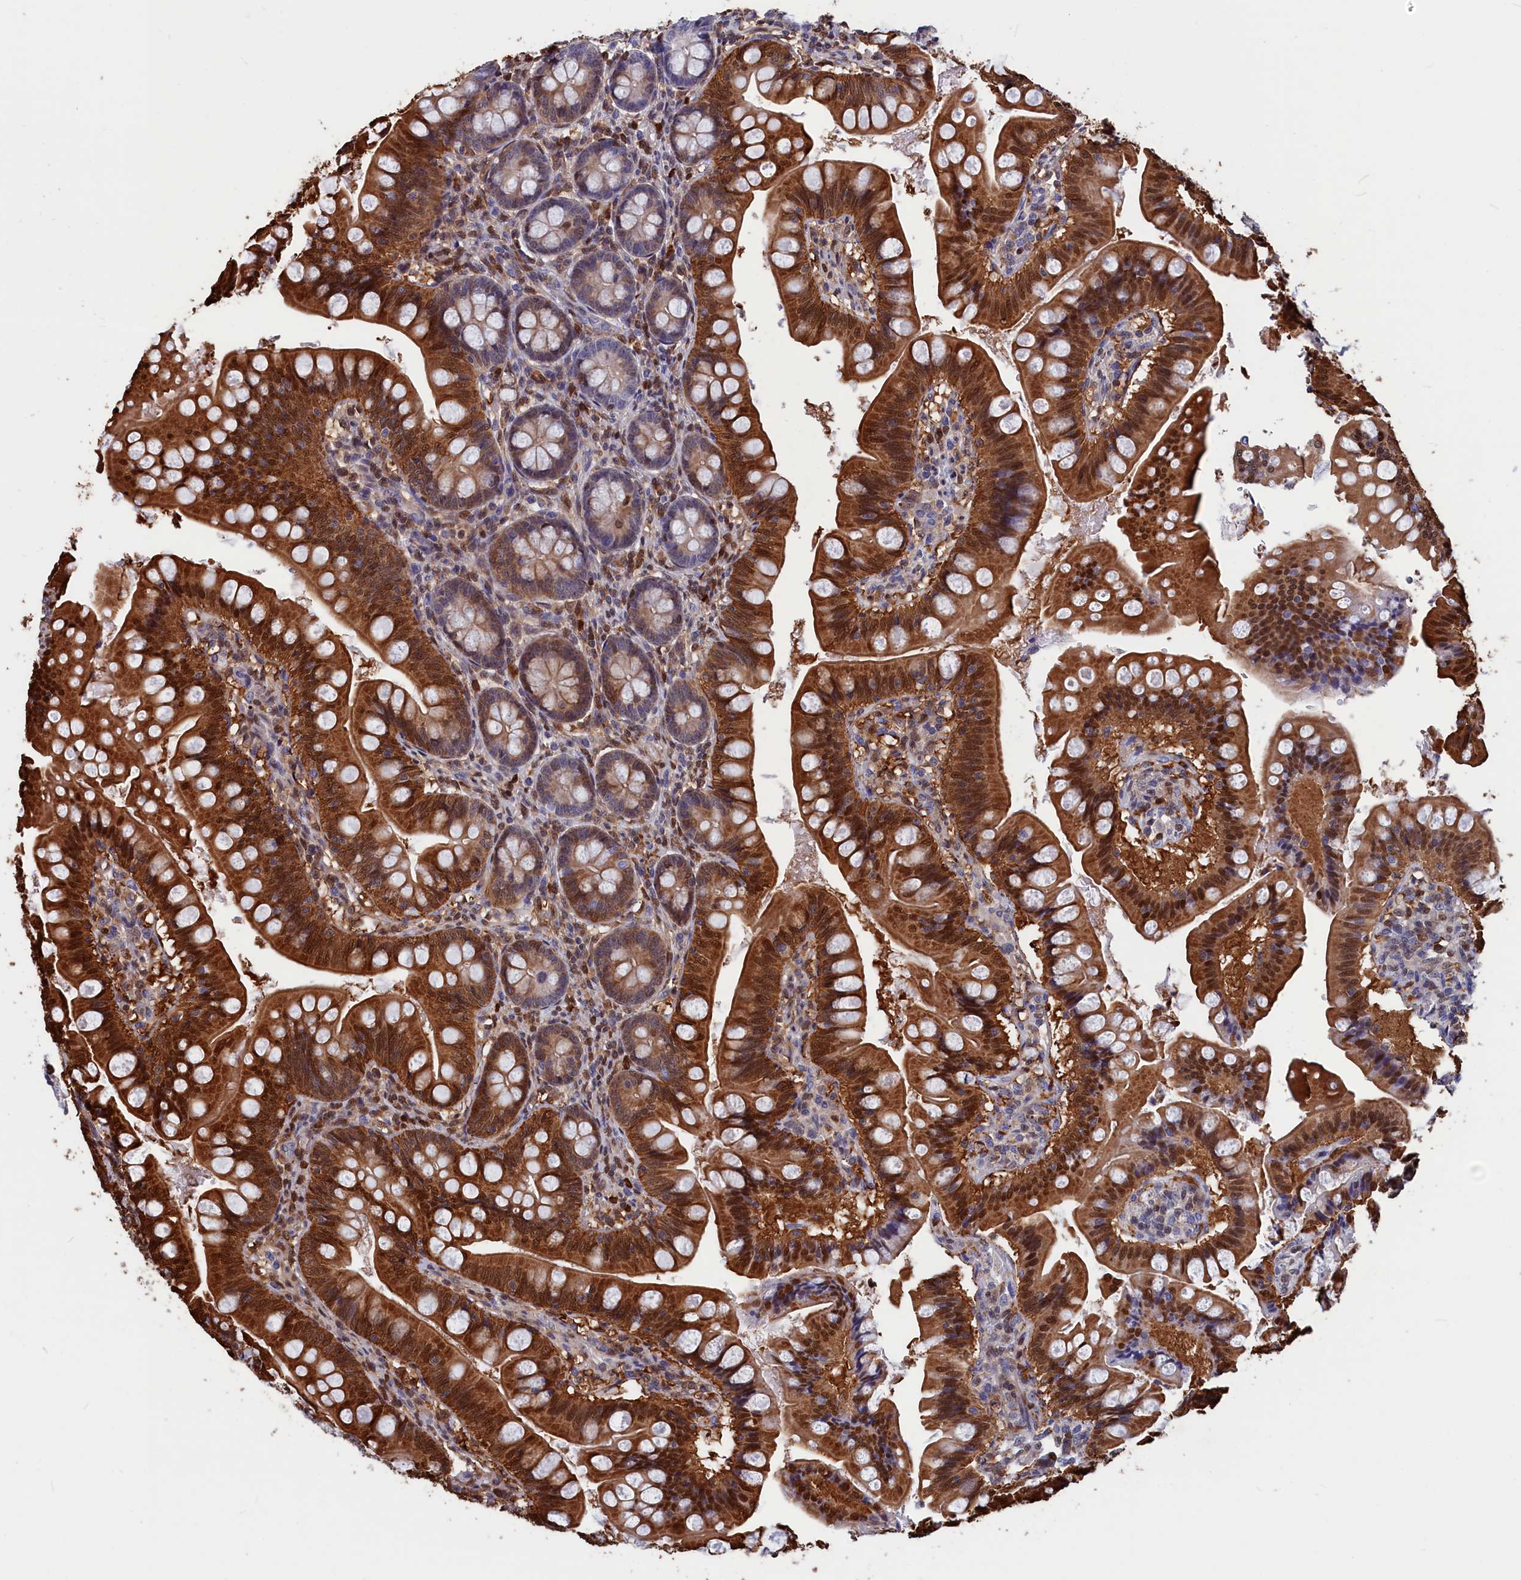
{"staining": {"intensity": "strong", "quantity": ">75%", "location": "cytoplasmic/membranous,nuclear"}, "tissue": "small intestine", "cell_type": "Glandular cells", "image_type": "normal", "snomed": [{"axis": "morphology", "description": "Normal tissue, NOS"}, {"axis": "topography", "description": "Small intestine"}], "caption": "A brown stain highlights strong cytoplasmic/membranous,nuclear staining of a protein in glandular cells of normal small intestine. The staining was performed using DAB to visualize the protein expression in brown, while the nuclei were stained in blue with hematoxylin (Magnification: 20x).", "gene": "CRIP1", "patient": {"sex": "male", "age": 7}}